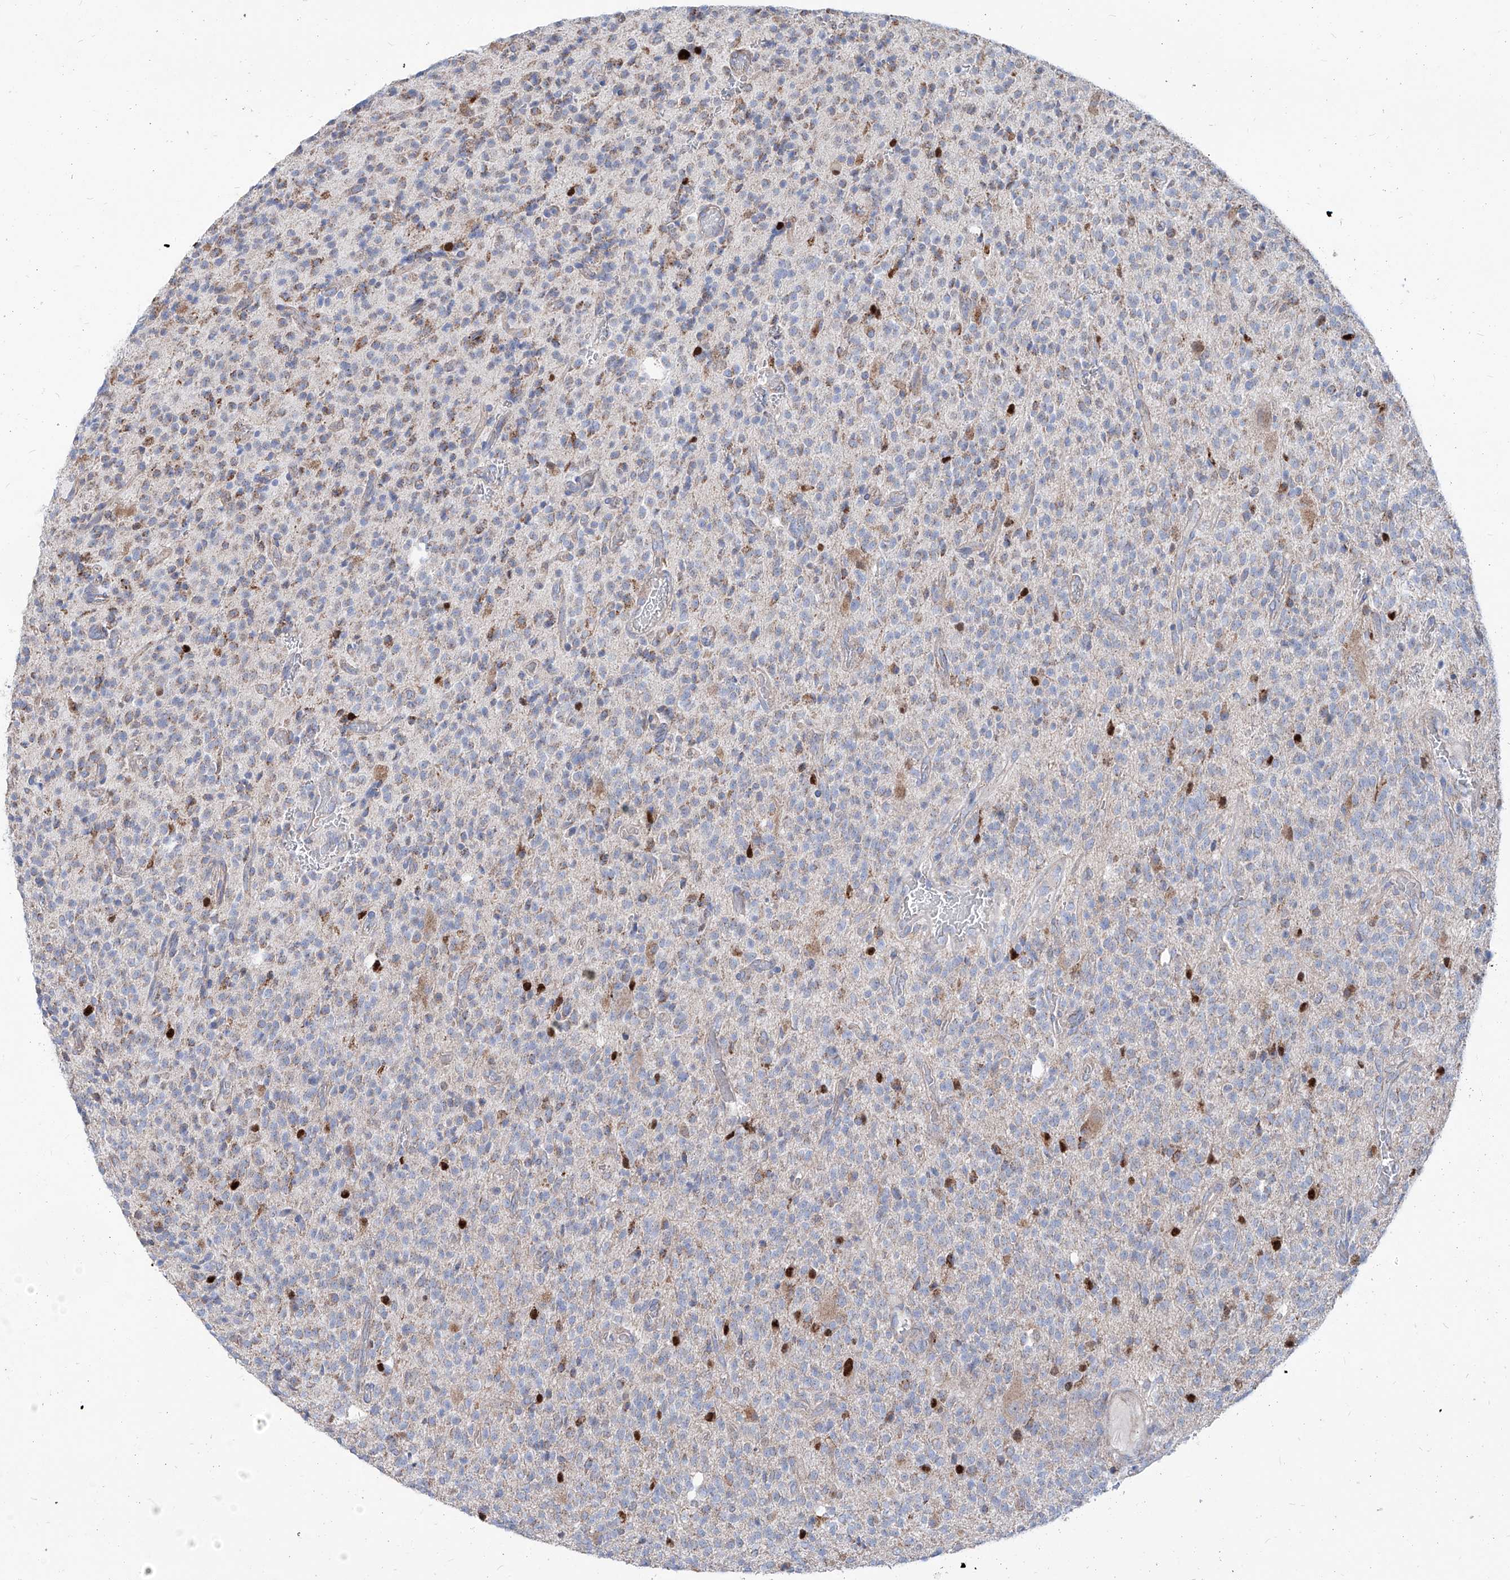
{"staining": {"intensity": "negative", "quantity": "none", "location": "none"}, "tissue": "glioma", "cell_type": "Tumor cells", "image_type": "cancer", "snomed": [{"axis": "morphology", "description": "Glioma, malignant, High grade"}, {"axis": "topography", "description": "Brain"}], "caption": "A high-resolution micrograph shows immunohistochemistry staining of malignant glioma (high-grade), which demonstrates no significant positivity in tumor cells.", "gene": "AGPS", "patient": {"sex": "male", "age": 34}}